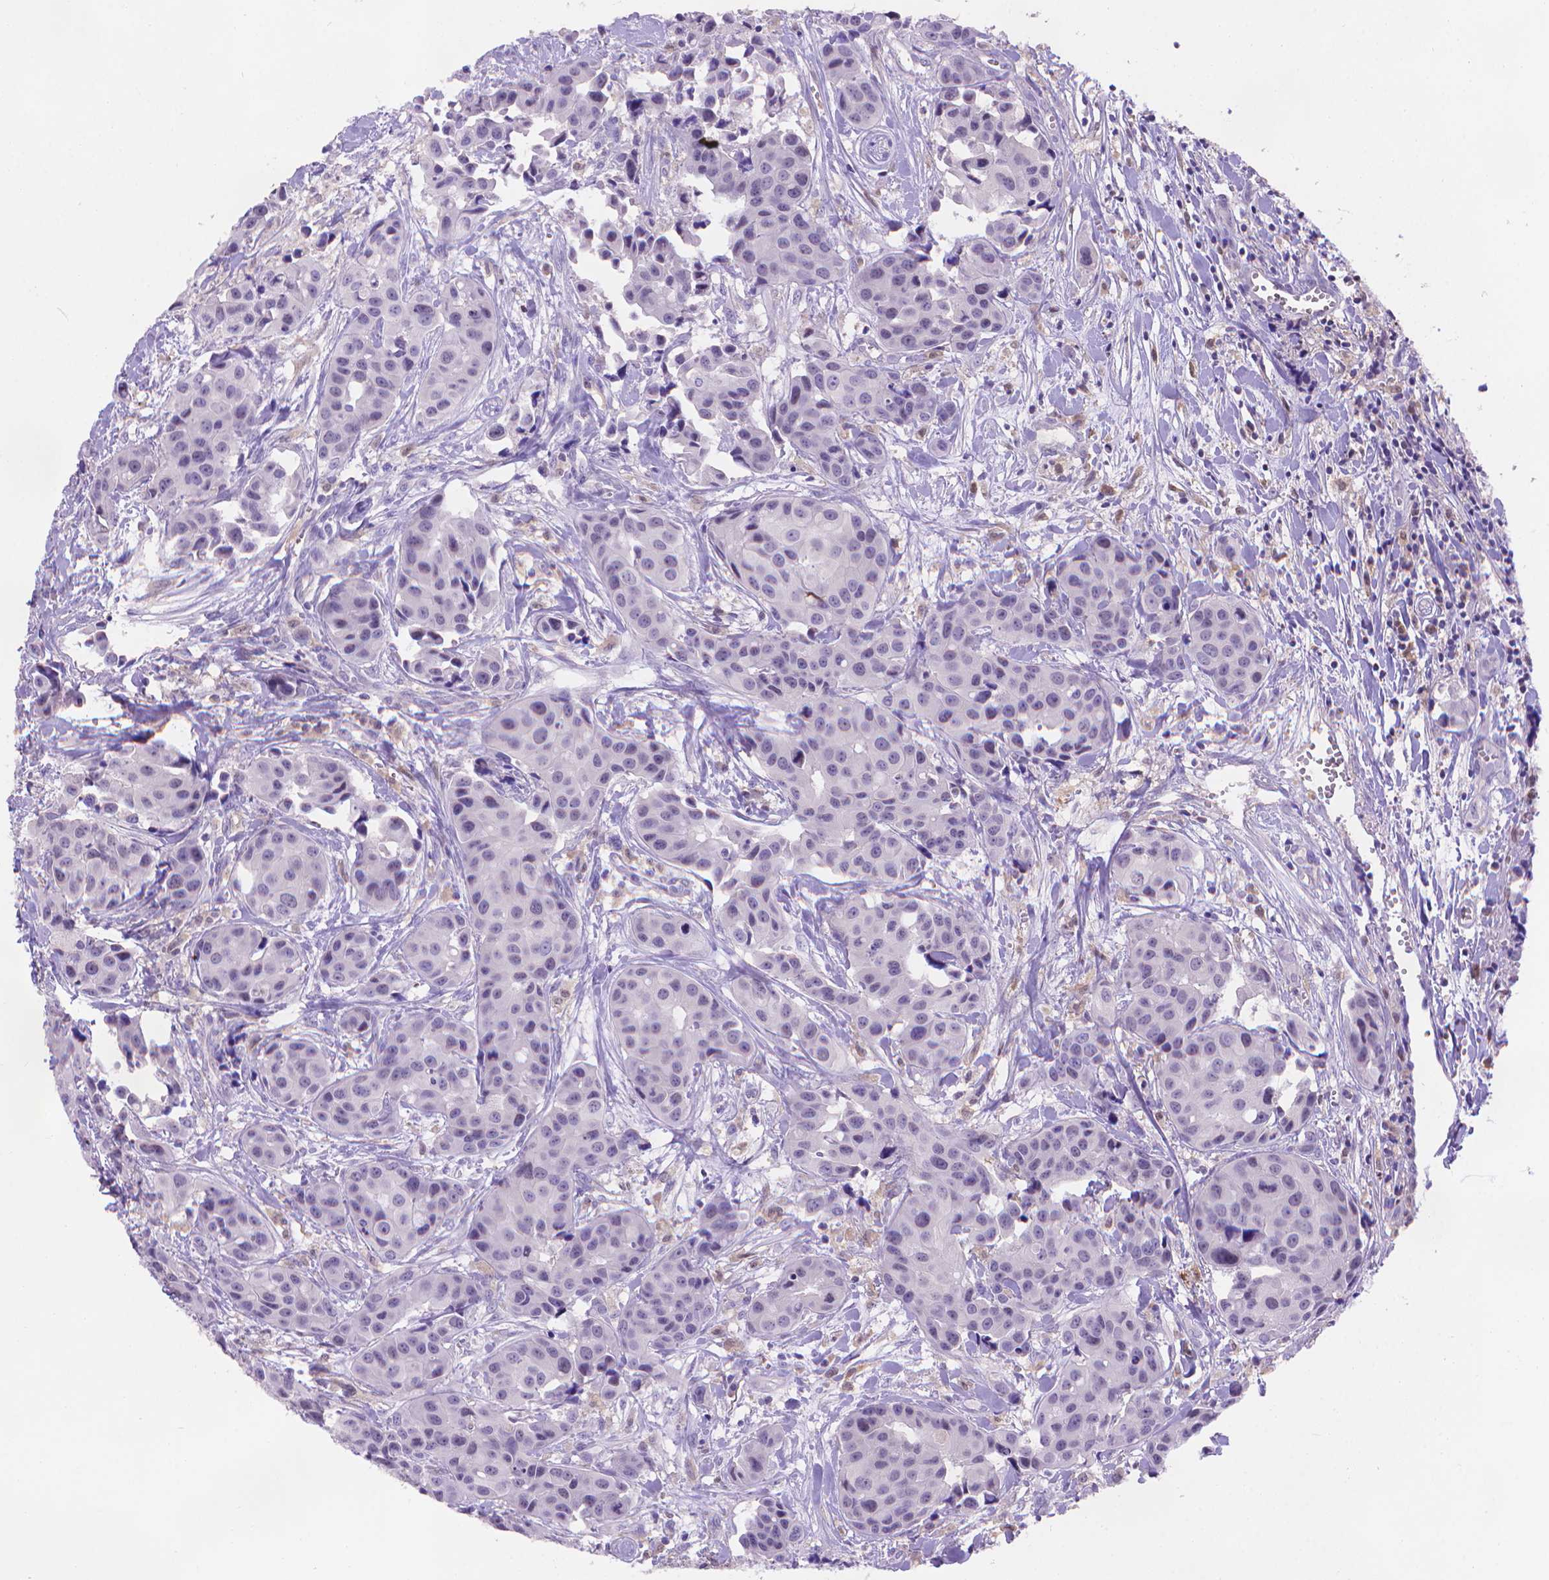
{"staining": {"intensity": "negative", "quantity": "none", "location": "none"}, "tissue": "head and neck cancer", "cell_type": "Tumor cells", "image_type": "cancer", "snomed": [{"axis": "morphology", "description": "Adenocarcinoma, NOS"}, {"axis": "topography", "description": "Head-Neck"}], "caption": "This is an IHC micrograph of human head and neck cancer (adenocarcinoma). There is no positivity in tumor cells.", "gene": "FGD2", "patient": {"sex": "male", "age": 76}}